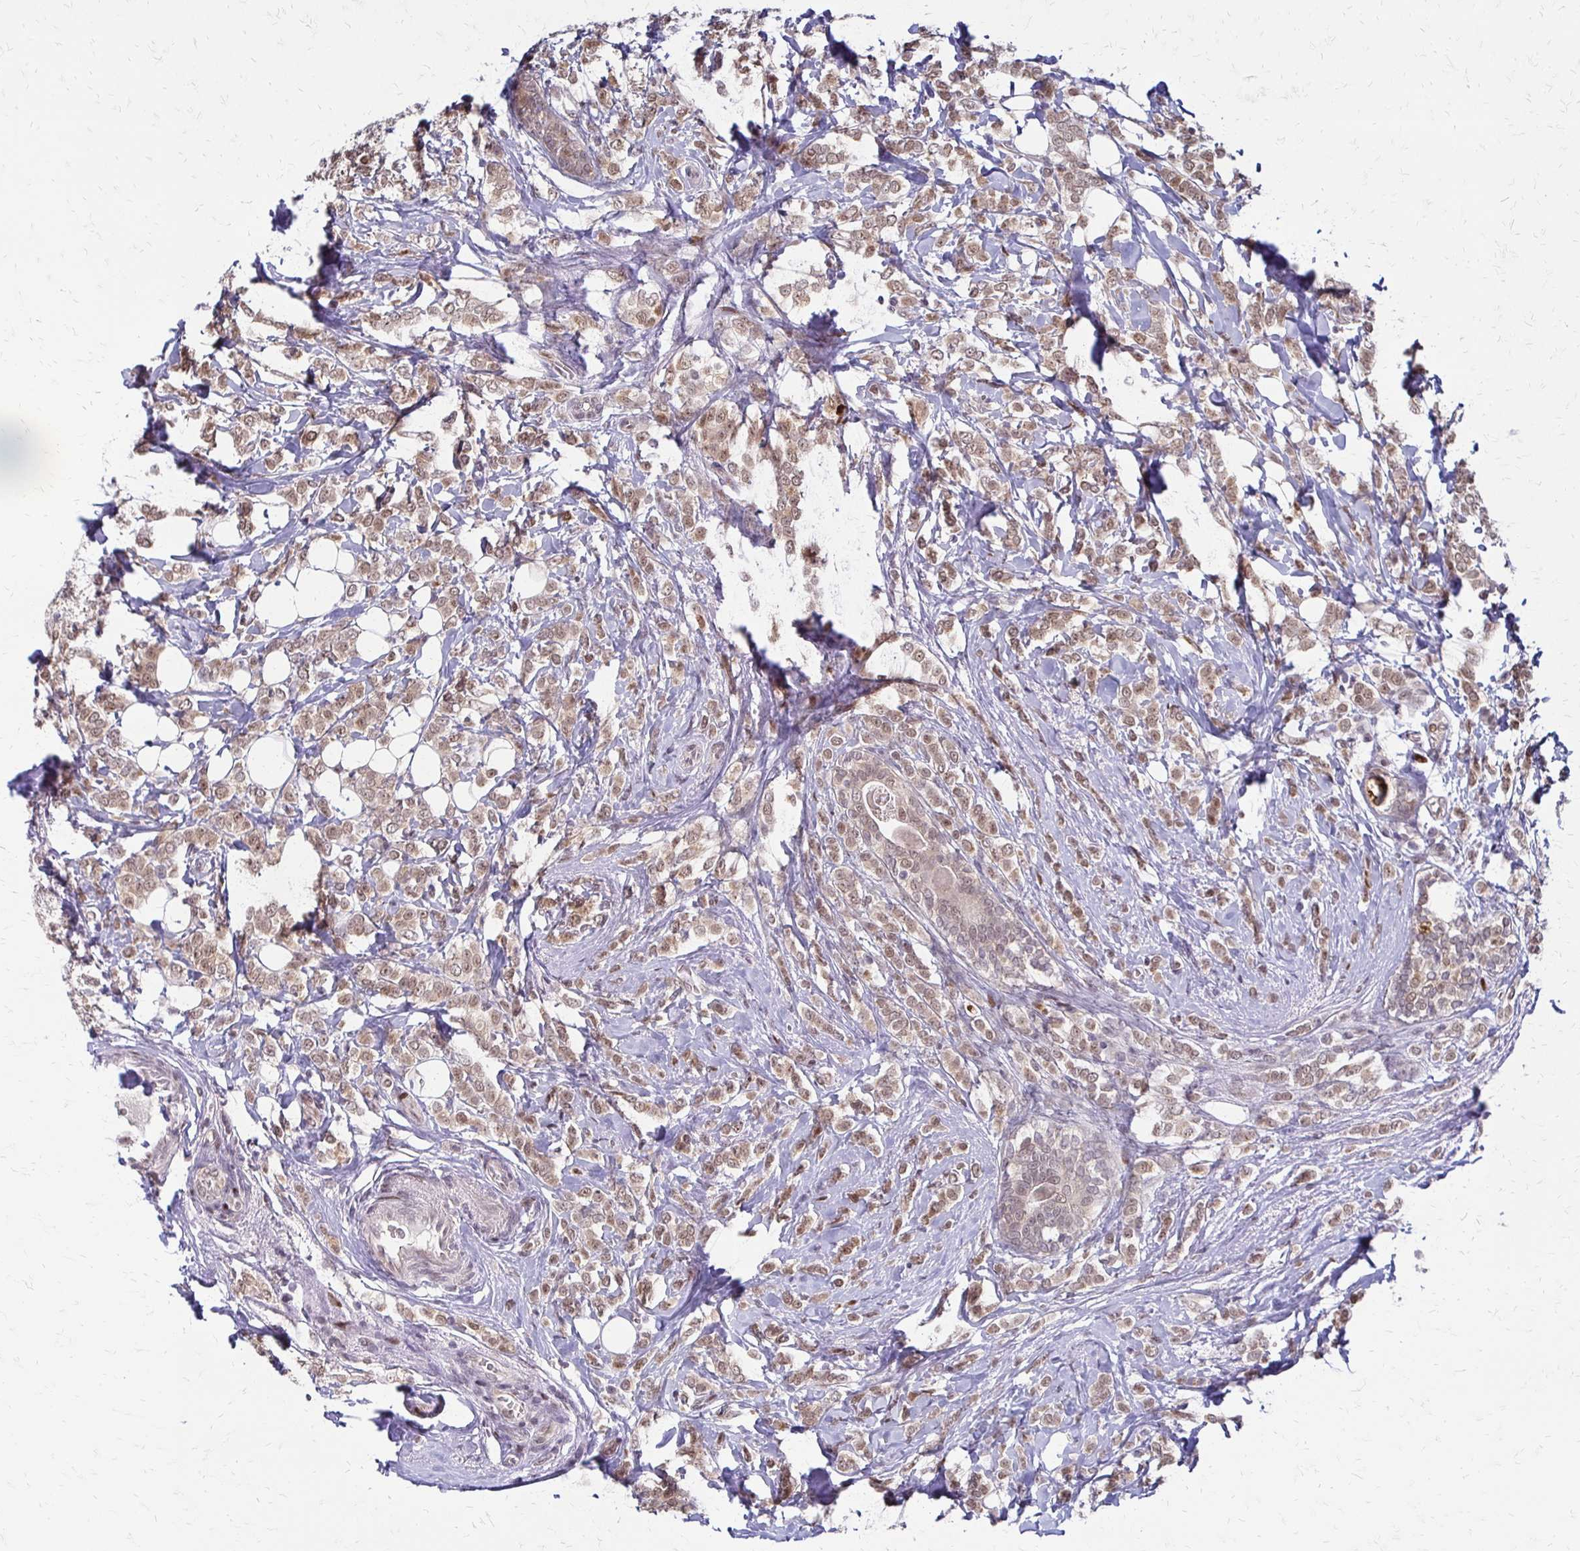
{"staining": {"intensity": "moderate", "quantity": ">75%", "location": "nuclear"}, "tissue": "breast cancer", "cell_type": "Tumor cells", "image_type": "cancer", "snomed": [{"axis": "morphology", "description": "Lobular carcinoma"}, {"axis": "topography", "description": "Breast"}], "caption": "Immunohistochemistry of human breast cancer displays medium levels of moderate nuclear positivity in about >75% of tumor cells.", "gene": "TRIR", "patient": {"sex": "female", "age": 49}}